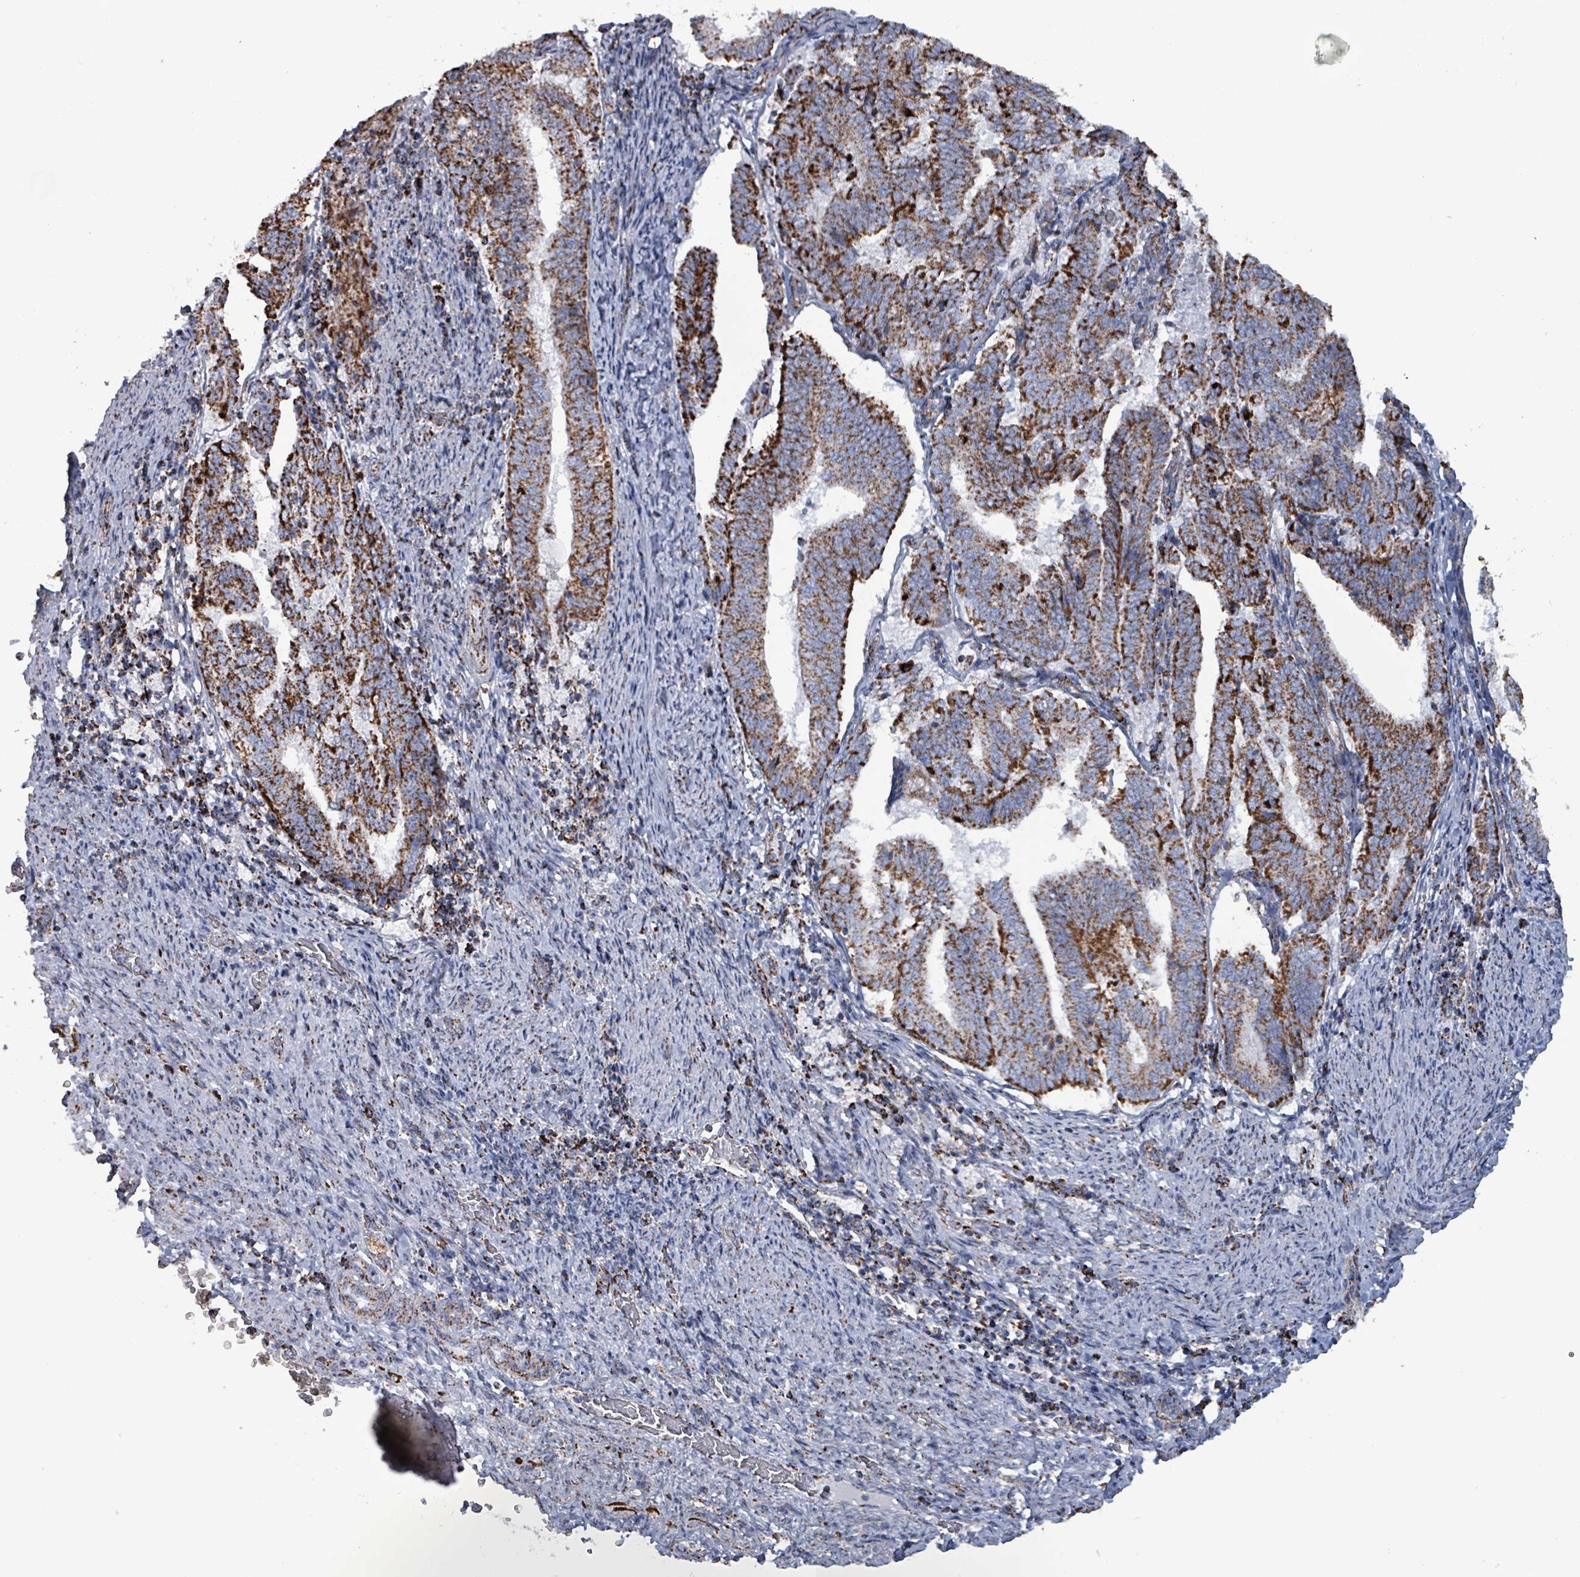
{"staining": {"intensity": "strong", "quantity": ">75%", "location": "cytoplasmic/membranous"}, "tissue": "endometrial cancer", "cell_type": "Tumor cells", "image_type": "cancer", "snomed": [{"axis": "morphology", "description": "Adenocarcinoma, NOS"}, {"axis": "topography", "description": "Endometrium"}], "caption": "Immunohistochemistry (IHC) histopathology image of neoplastic tissue: endometrial adenocarcinoma stained using immunohistochemistry (IHC) reveals high levels of strong protein expression localized specifically in the cytoplasmic/membranous of tumor cells, appearing as a cytoplasmic/membranous brown color.", "gene": "IDH3B", "patient": {"sex": "female", "age": 80}}